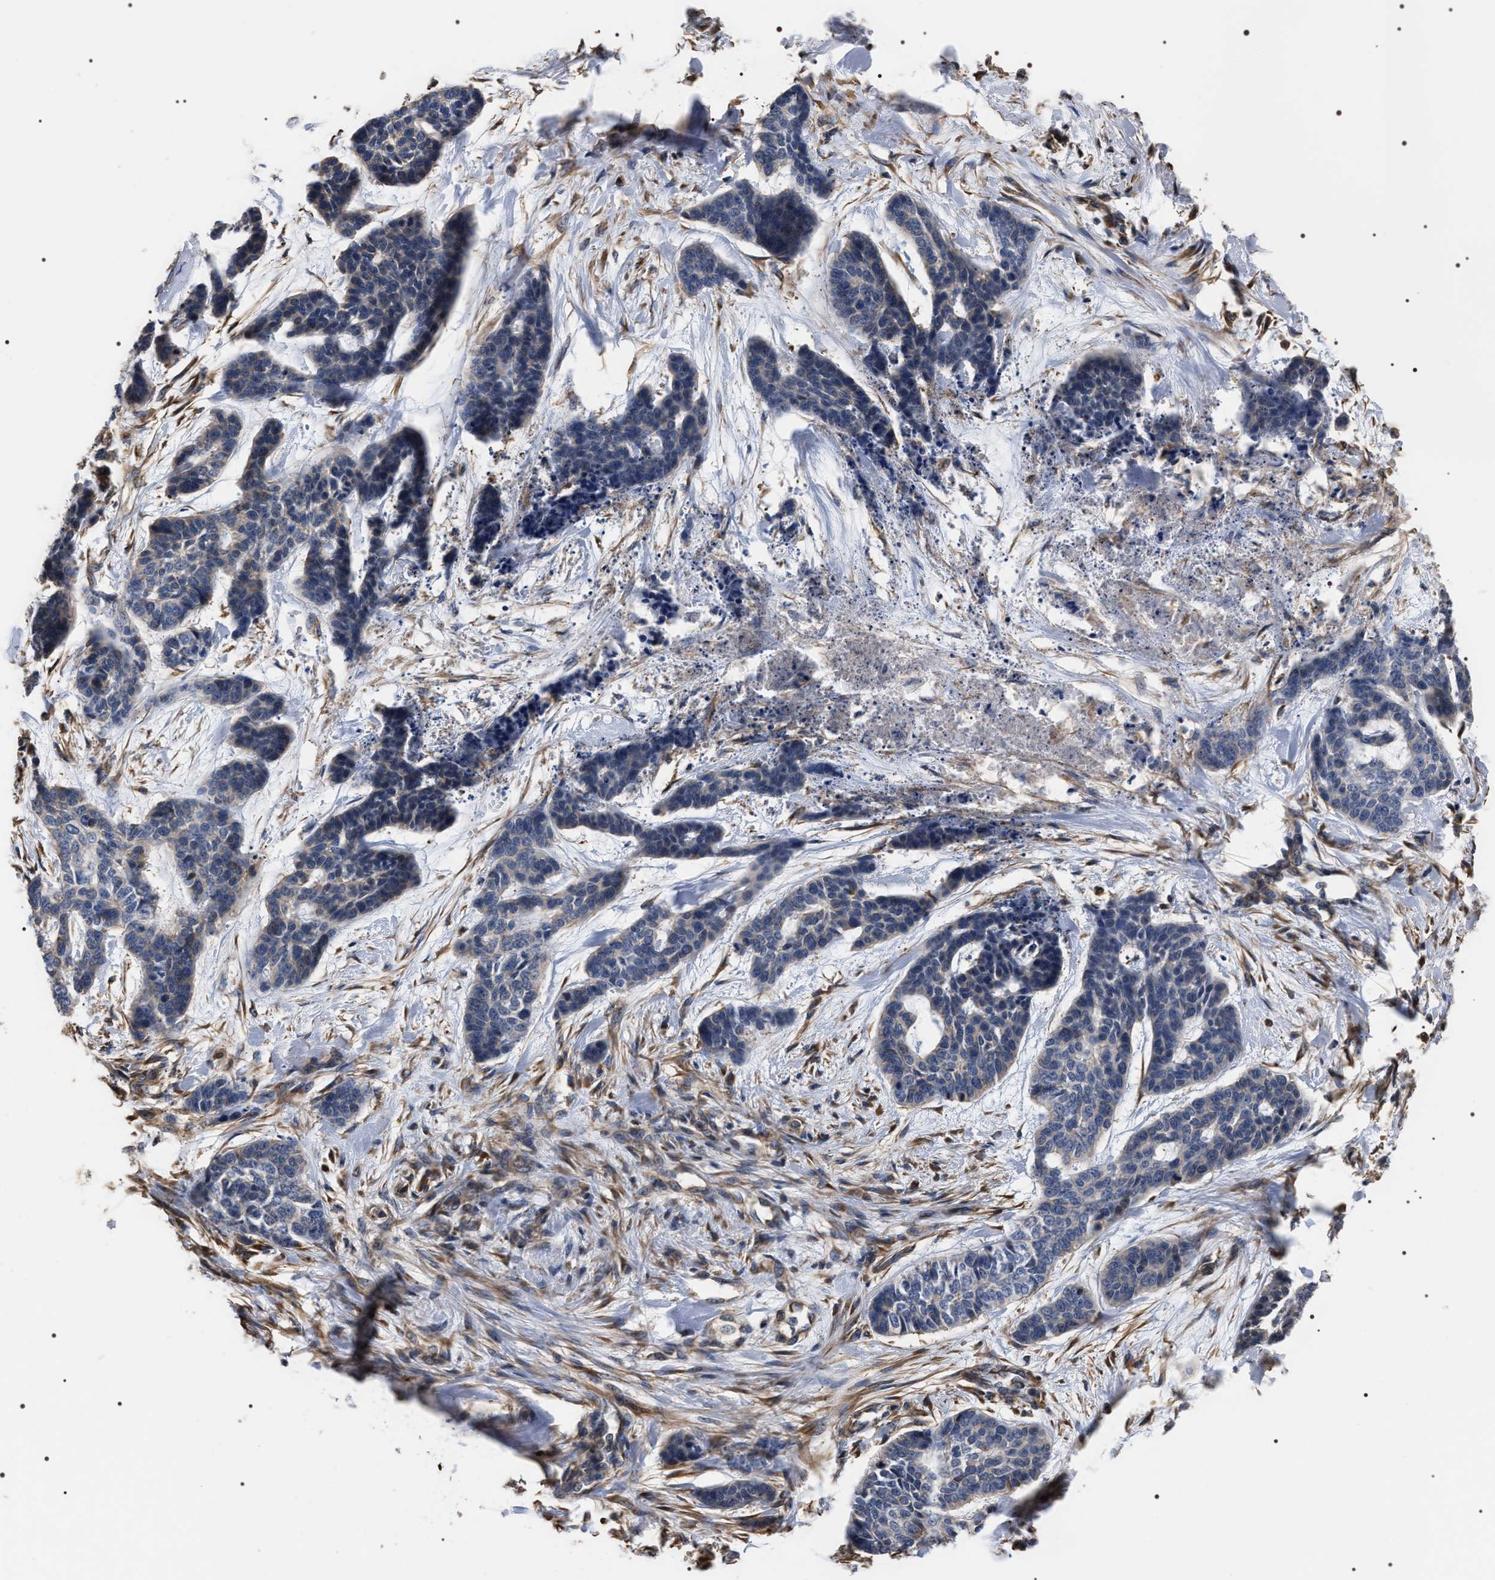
{"staining": {"intensity": "negative", "quantity": "none", "location": "none"}, "tissue": "skin cancer", "cell_type": "Tumor cells", "image_type": "cancer", "snomed": [{"axis": "morphology", "description": "Basal cell carcinoma"}, {"axis": "topography", "description": "Skin"}], "caption": "This is a photomicrograph of immunohistochemistry (IHC) staining of skin basal cell carcinoma, which shows no positivity in tumor cells.", "gene": "TSPAN33", "patient": {"sex": "female", "age": 64}}